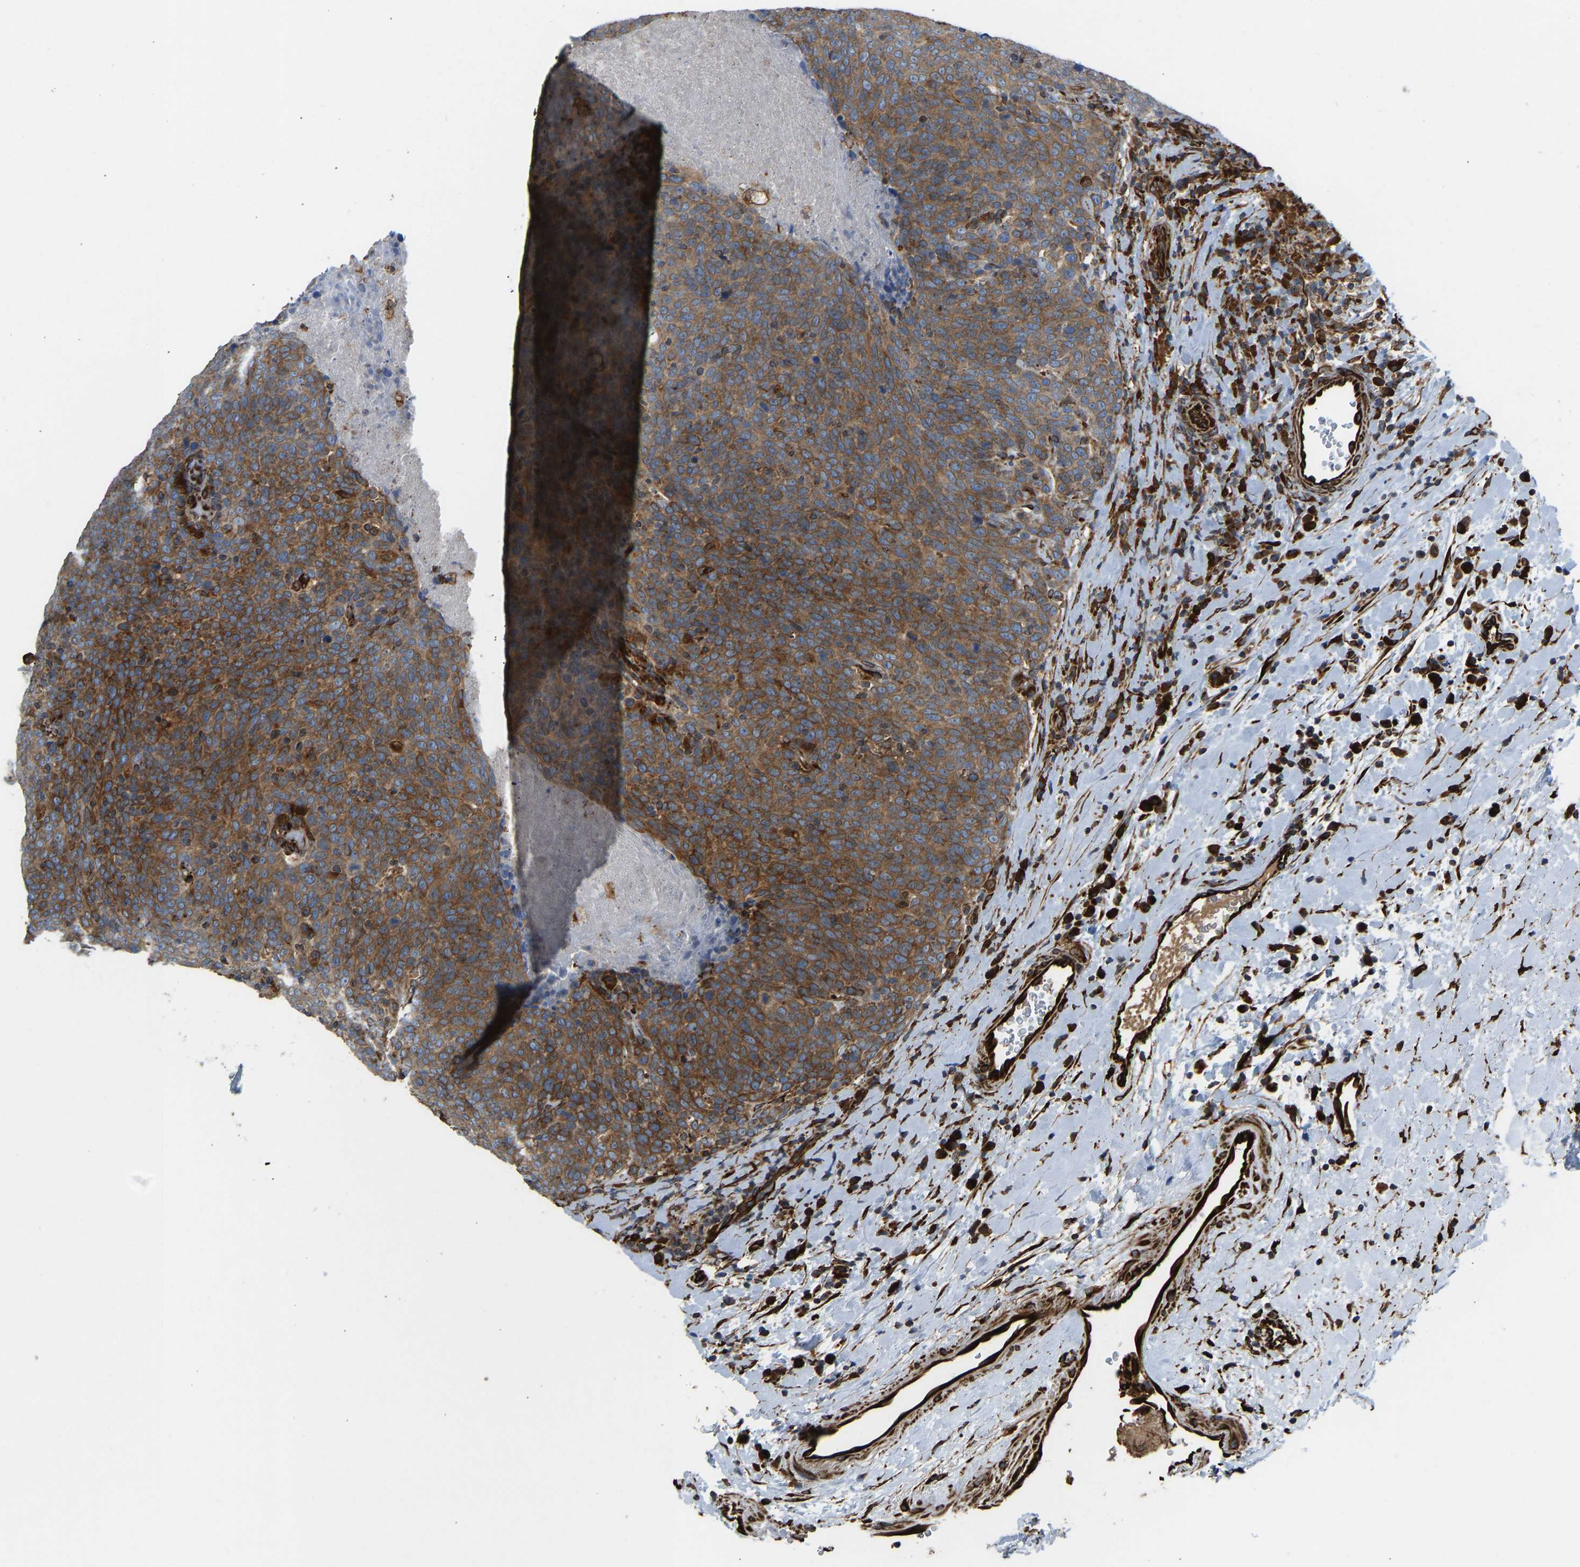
{"staining": {"intensity": "moderate", "quantity": ">75%", "location": "cytoplasmic/membranous"}, "tissue": "head and neck cancer", "cell_type": "Tumor cells", "image_type": "cancer", "snomed": [{"axis": "morphology", "description": "Squamous cell carcinoma, NOS"}, {"axis": "morphology", "description": "Squamous cell carcinoma, metastatic, NOS"}, {"axis": "topography", "description": "Lymph node"}, {"axis": "topography", "description": "Head-Neck"}], "caption": "IHC micrograph of human head and neck cancer stained for a protein (brown), which shows medium levels of moderate cytoplasmic/membranous positivity in about >75% of tumor cells.", "gene": "BEX3", "patient": {"sex": "male", "age": 62}}